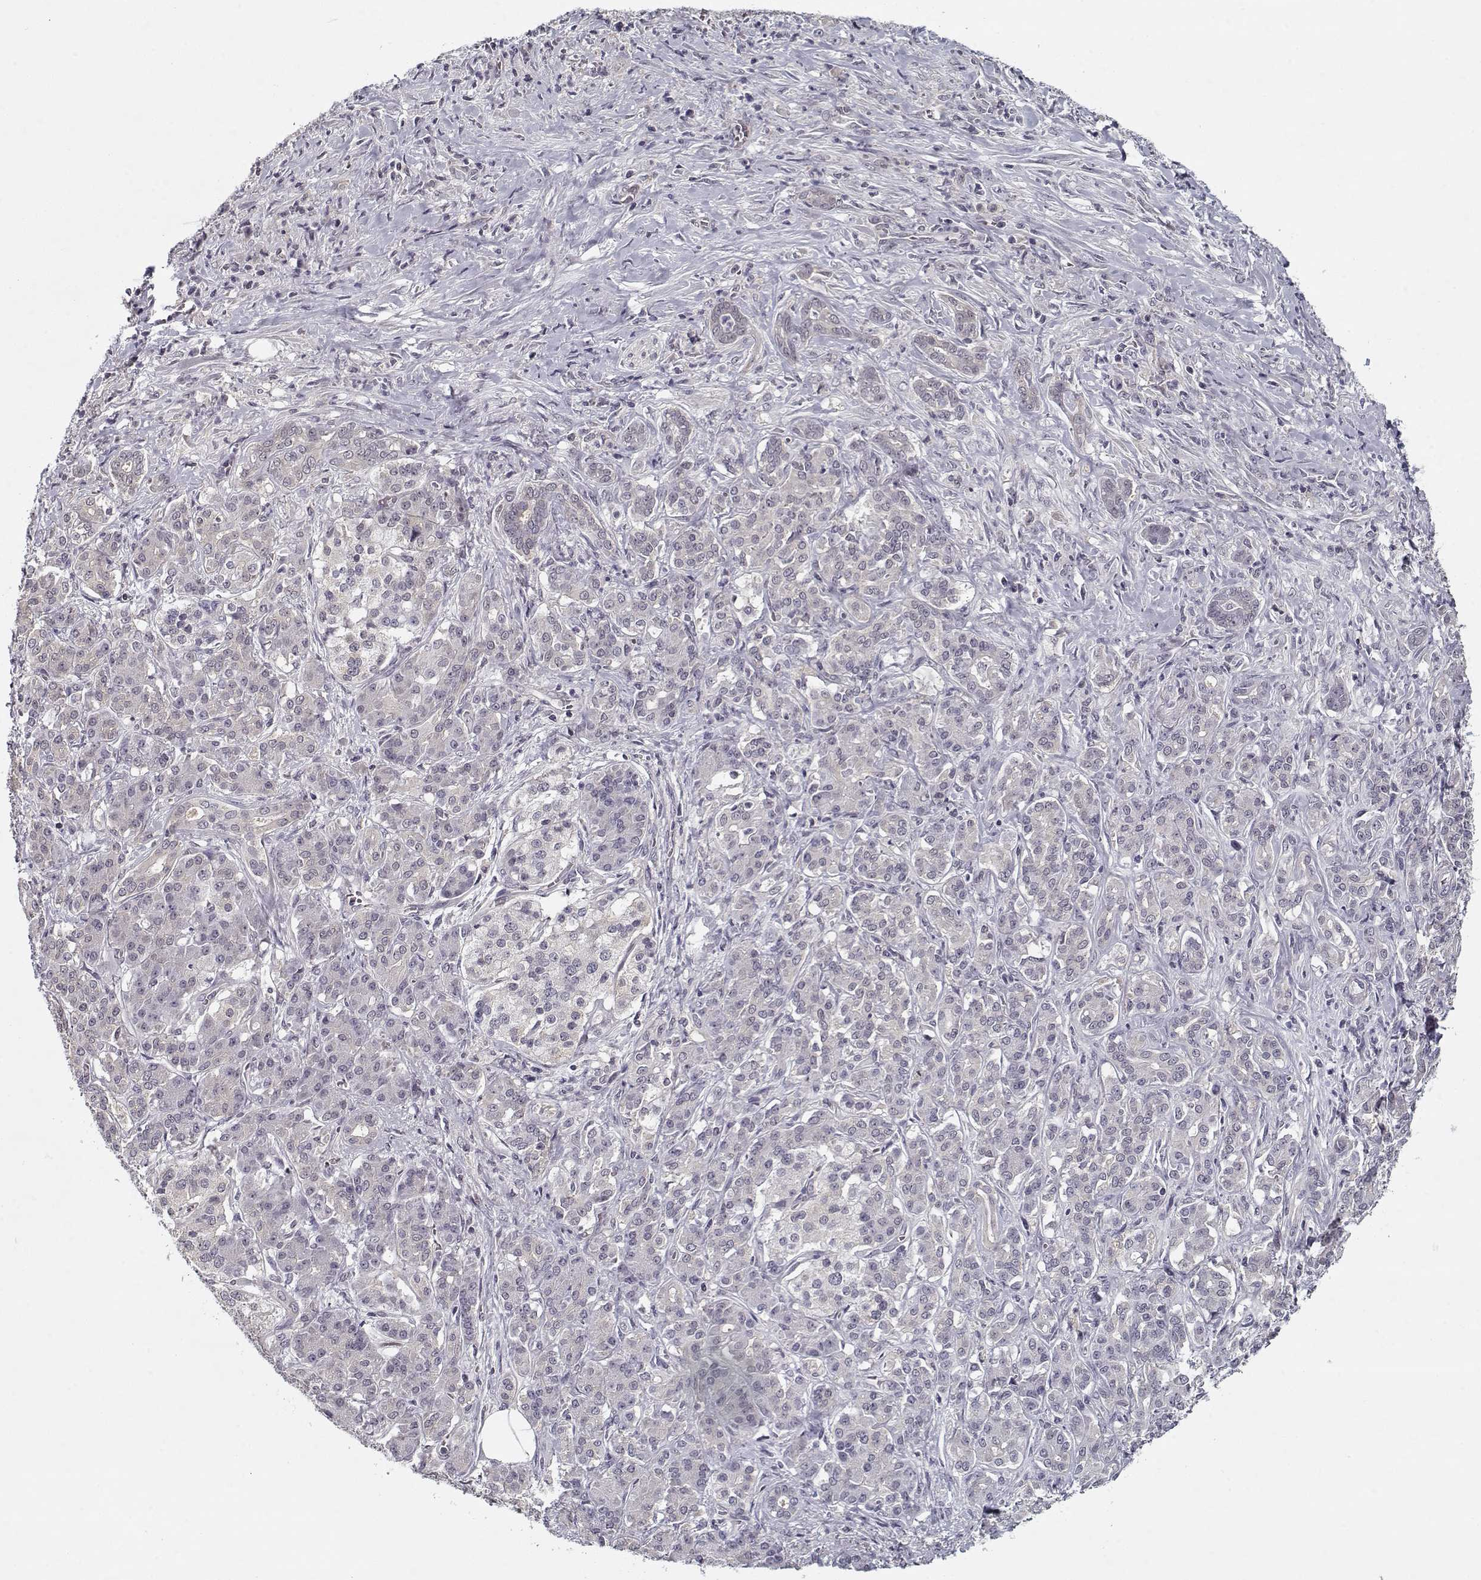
{"staining": {"intensity": "negative", "quantity": "none", "location": "none"}, "tissue": "pancreatic cancer", "cell_type": "Tumor cells", "image_type": "cancer", "snomed": [{"axis": "morphology", "description": "Normal tissue, NOS"}, {"axis": "morphology", "description": "Inflammation, NOS"}, {"axis": "morphology", "description": "Adenocarcinoma, NOS"}, {"axis": "topography", "description": "Pancreas"}], "caption": "This is an IHC histopathology image of human pancreatic adenocarcinoma. There is no positivity in tumor cells.", "gene": "TESPA1", "patient": {"sex": "male", "age": 57}}